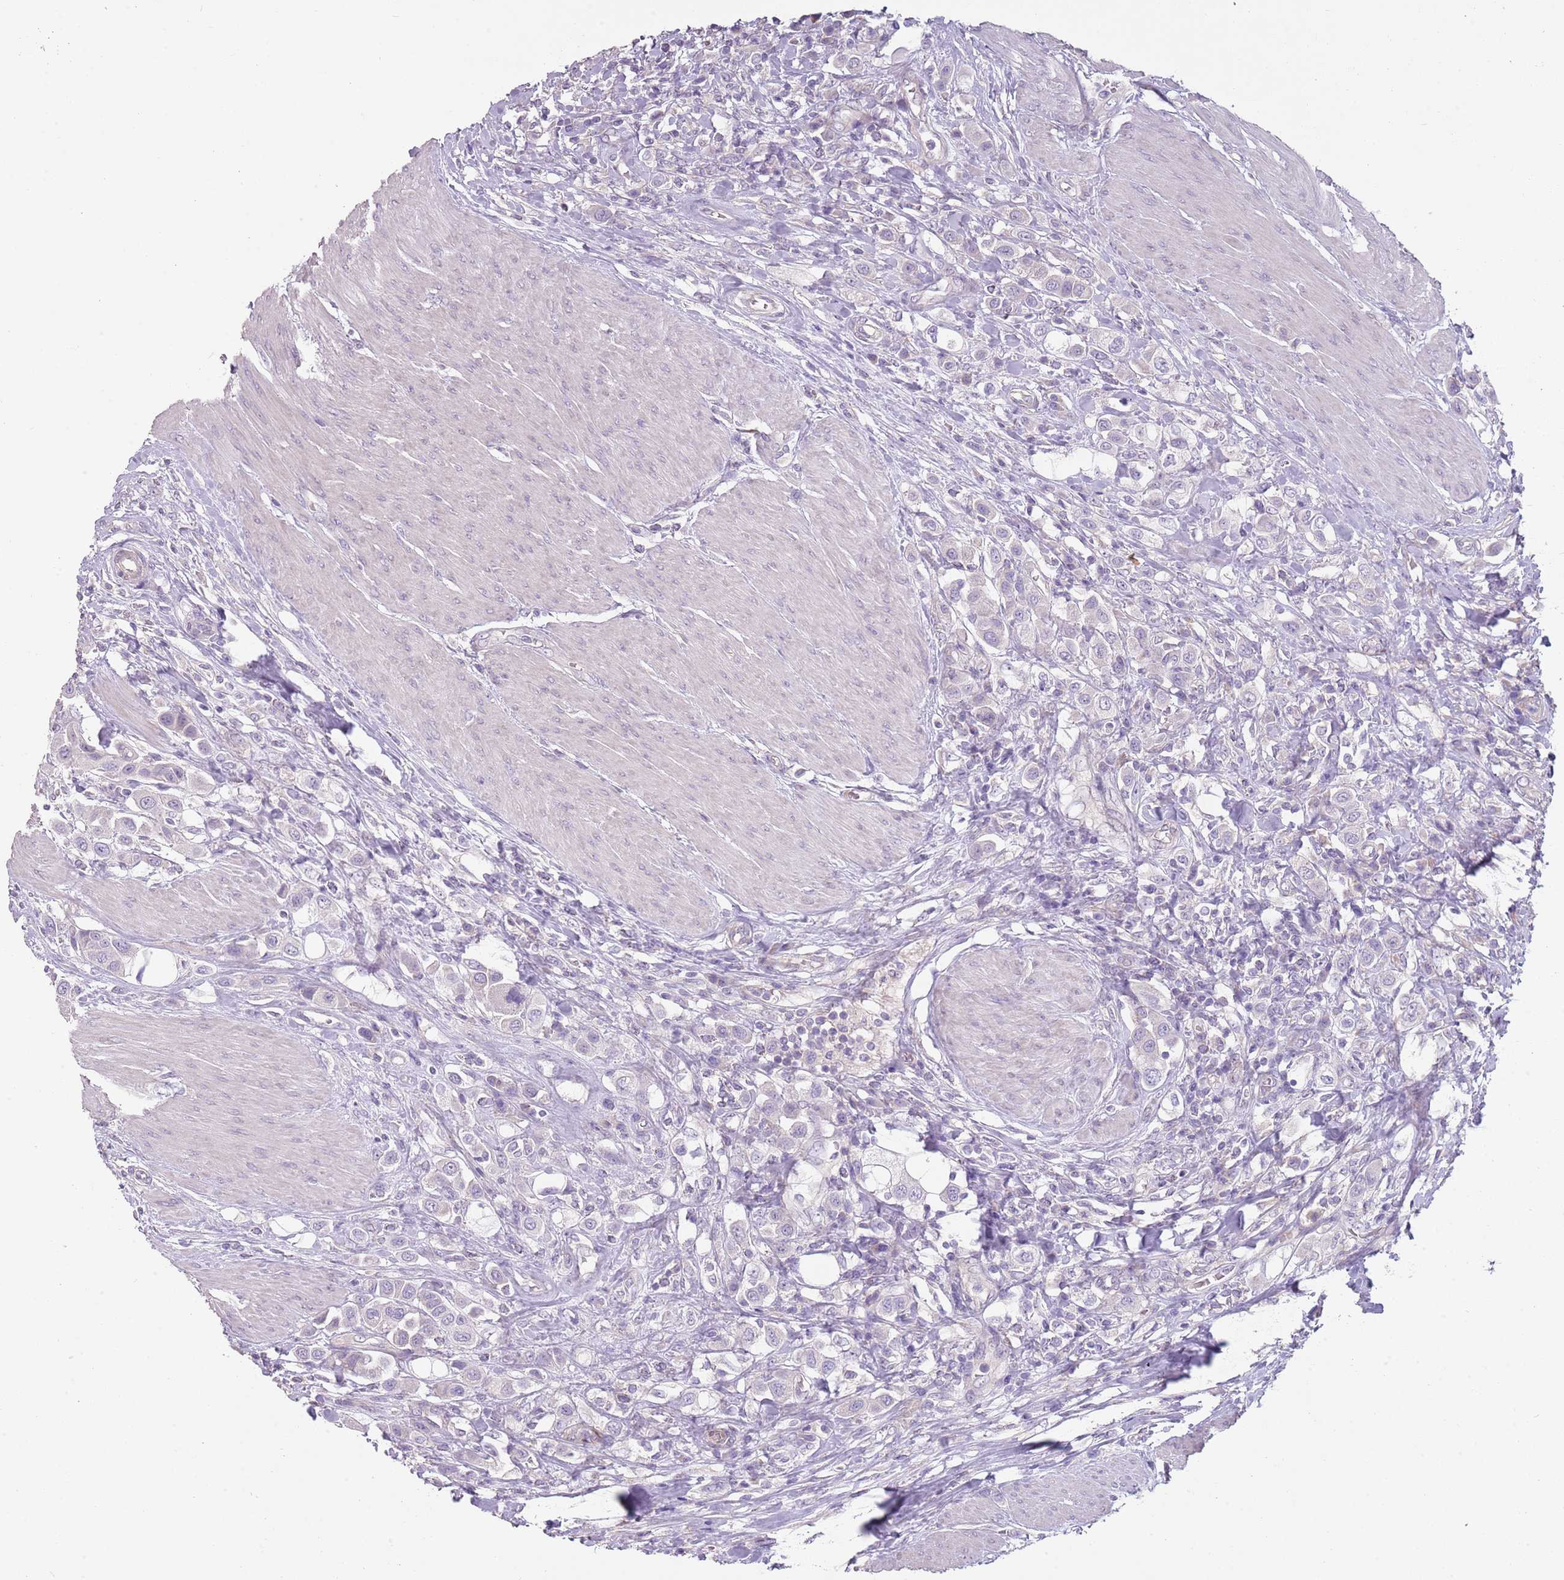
{"staining": {"intensity": "negative", "quantity": "none", "location": "none"}, "tissue": "urothelial cancer", "cell_type": "Tumor cells", "image_type": "cancer", "snomed": [{"axis": "morphology", "description": "Urothelial carcinoma, High grade"}, {"axis": "topography", "description": "Urinary bladder"}], "caption": "A high-resolution photomicrograph shows IHC staining of urothelial carcinoma (high-grade), which displays no significant positivity in tumor cells. The staining was performed using DAB to visualize the protein expression in brown, while the nuclei were stained in blue with hematoxylin (Magnification: 20x).", "gene": "ZNF583", "patient": {"sex": "male", "age": 50}}